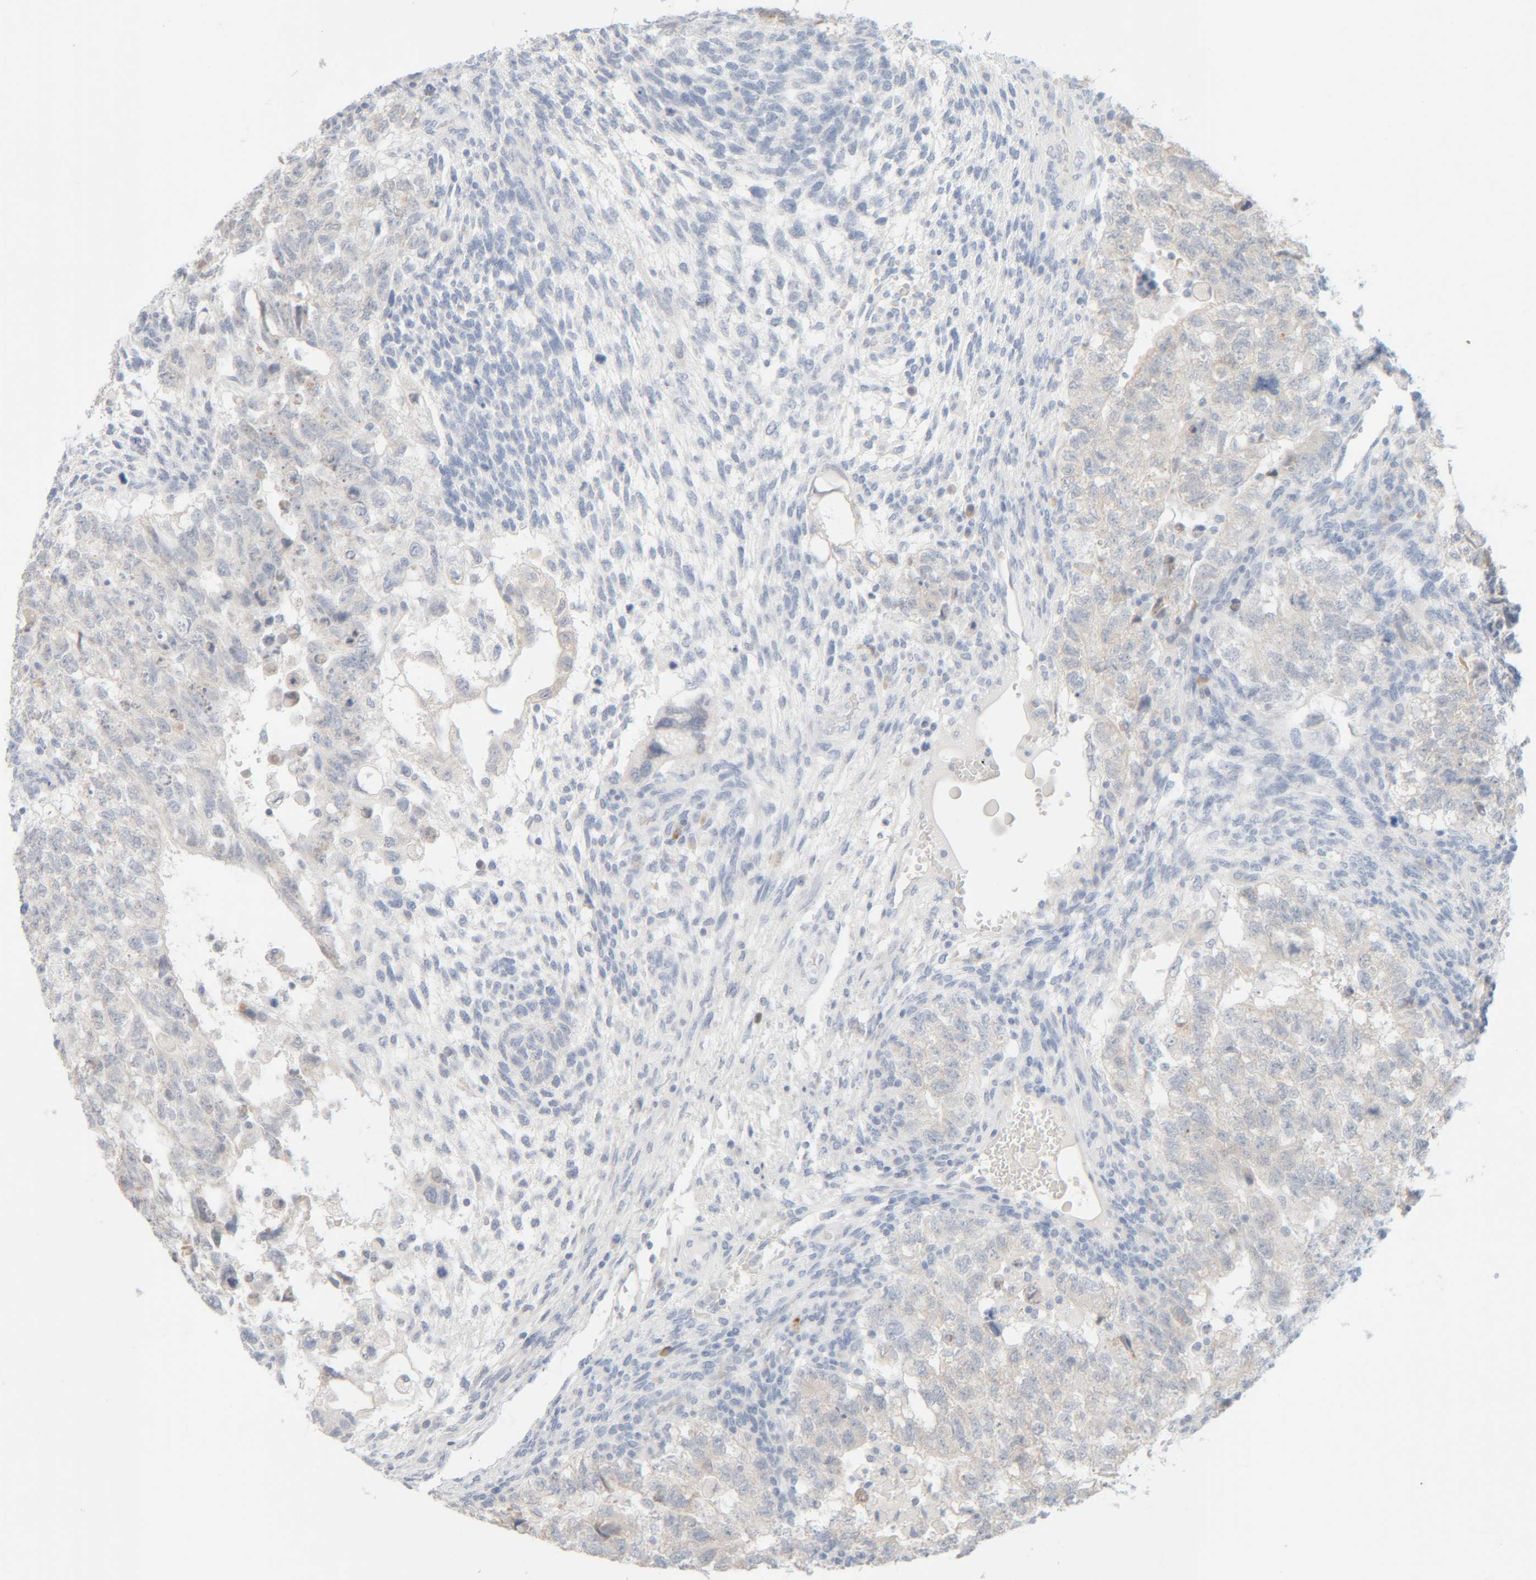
{"staining": {"intensity": "negative", "quantity": "none", "location": "none"}, "tissue": "testis cancer", "cell_type": "Tumor cells", "image_type": "cancer", "snomed": [{"axis": "morphology", "description": "Carcinoma, Embryonal, NOS"}, {"axis": "topography", "description": "Testis"}], "caption": "Tumor cells show no significant protein staining in testis cancer. Brightfield microscopy of IHC stained with DAB (brown) and hematoxylin (blue), captured at high magnification.", "gene": "RIDA", "patient": {"sex": "male", "age": 36}}